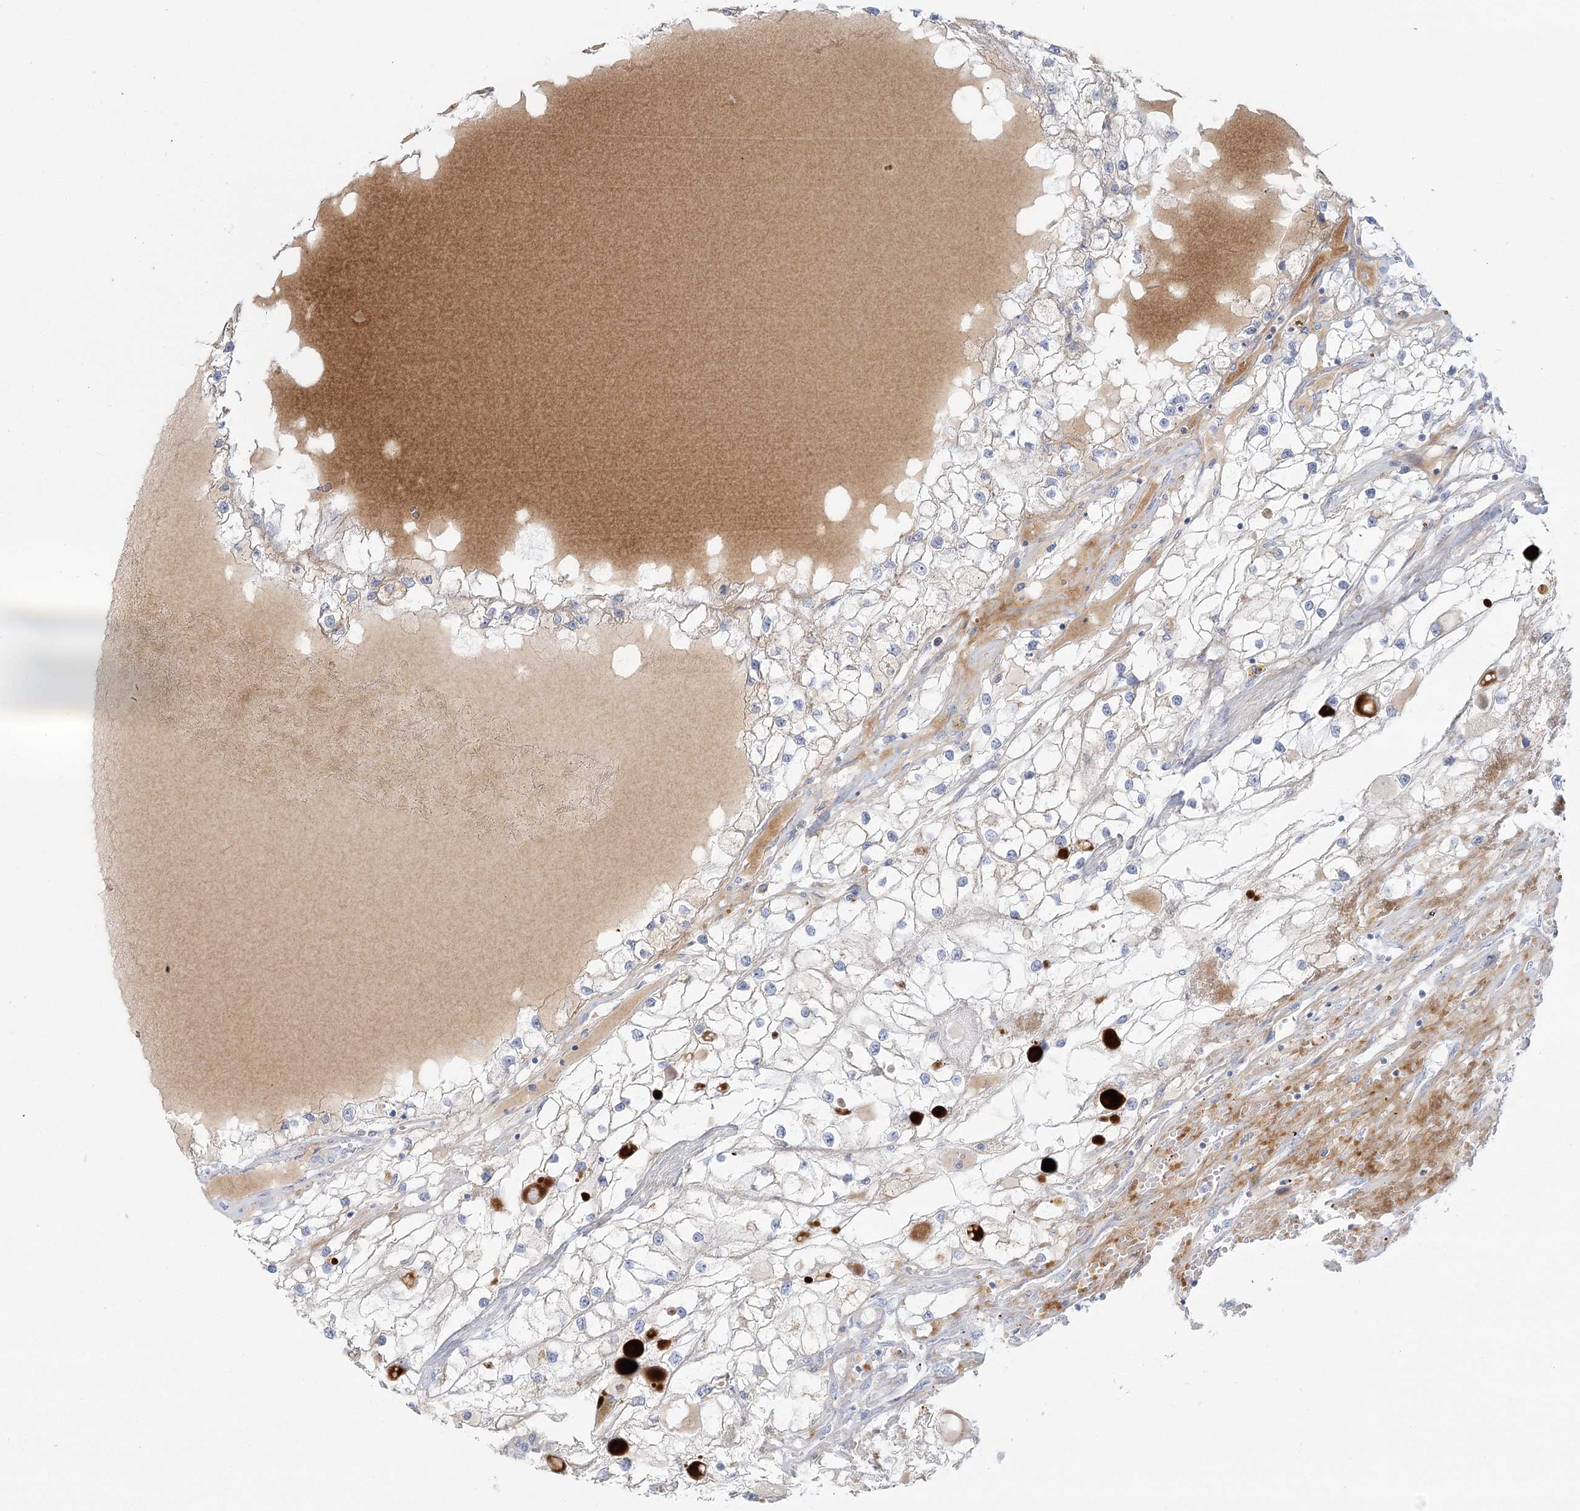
{"staining": {"intensity": "weak", "quantity": "<25%", "location": "cytoplasmic/membranous"}, "tissue": "renal cancer", "cell_type": "Tumor cells", "image_type": "cancer", "snomed": [{"axis": "morphology", "description": "Adenocarcinoma, NOS"}, {"axis": "topography", "description": "Kidney"}], "caption": "Immunohistochemistry image of human renal cancer (adenocarcinoma) stained for a protein (brown), which displays no expression in tumor cells.", "gene": "DMGDH", "patient": {"sex": "male", "age": 68}}